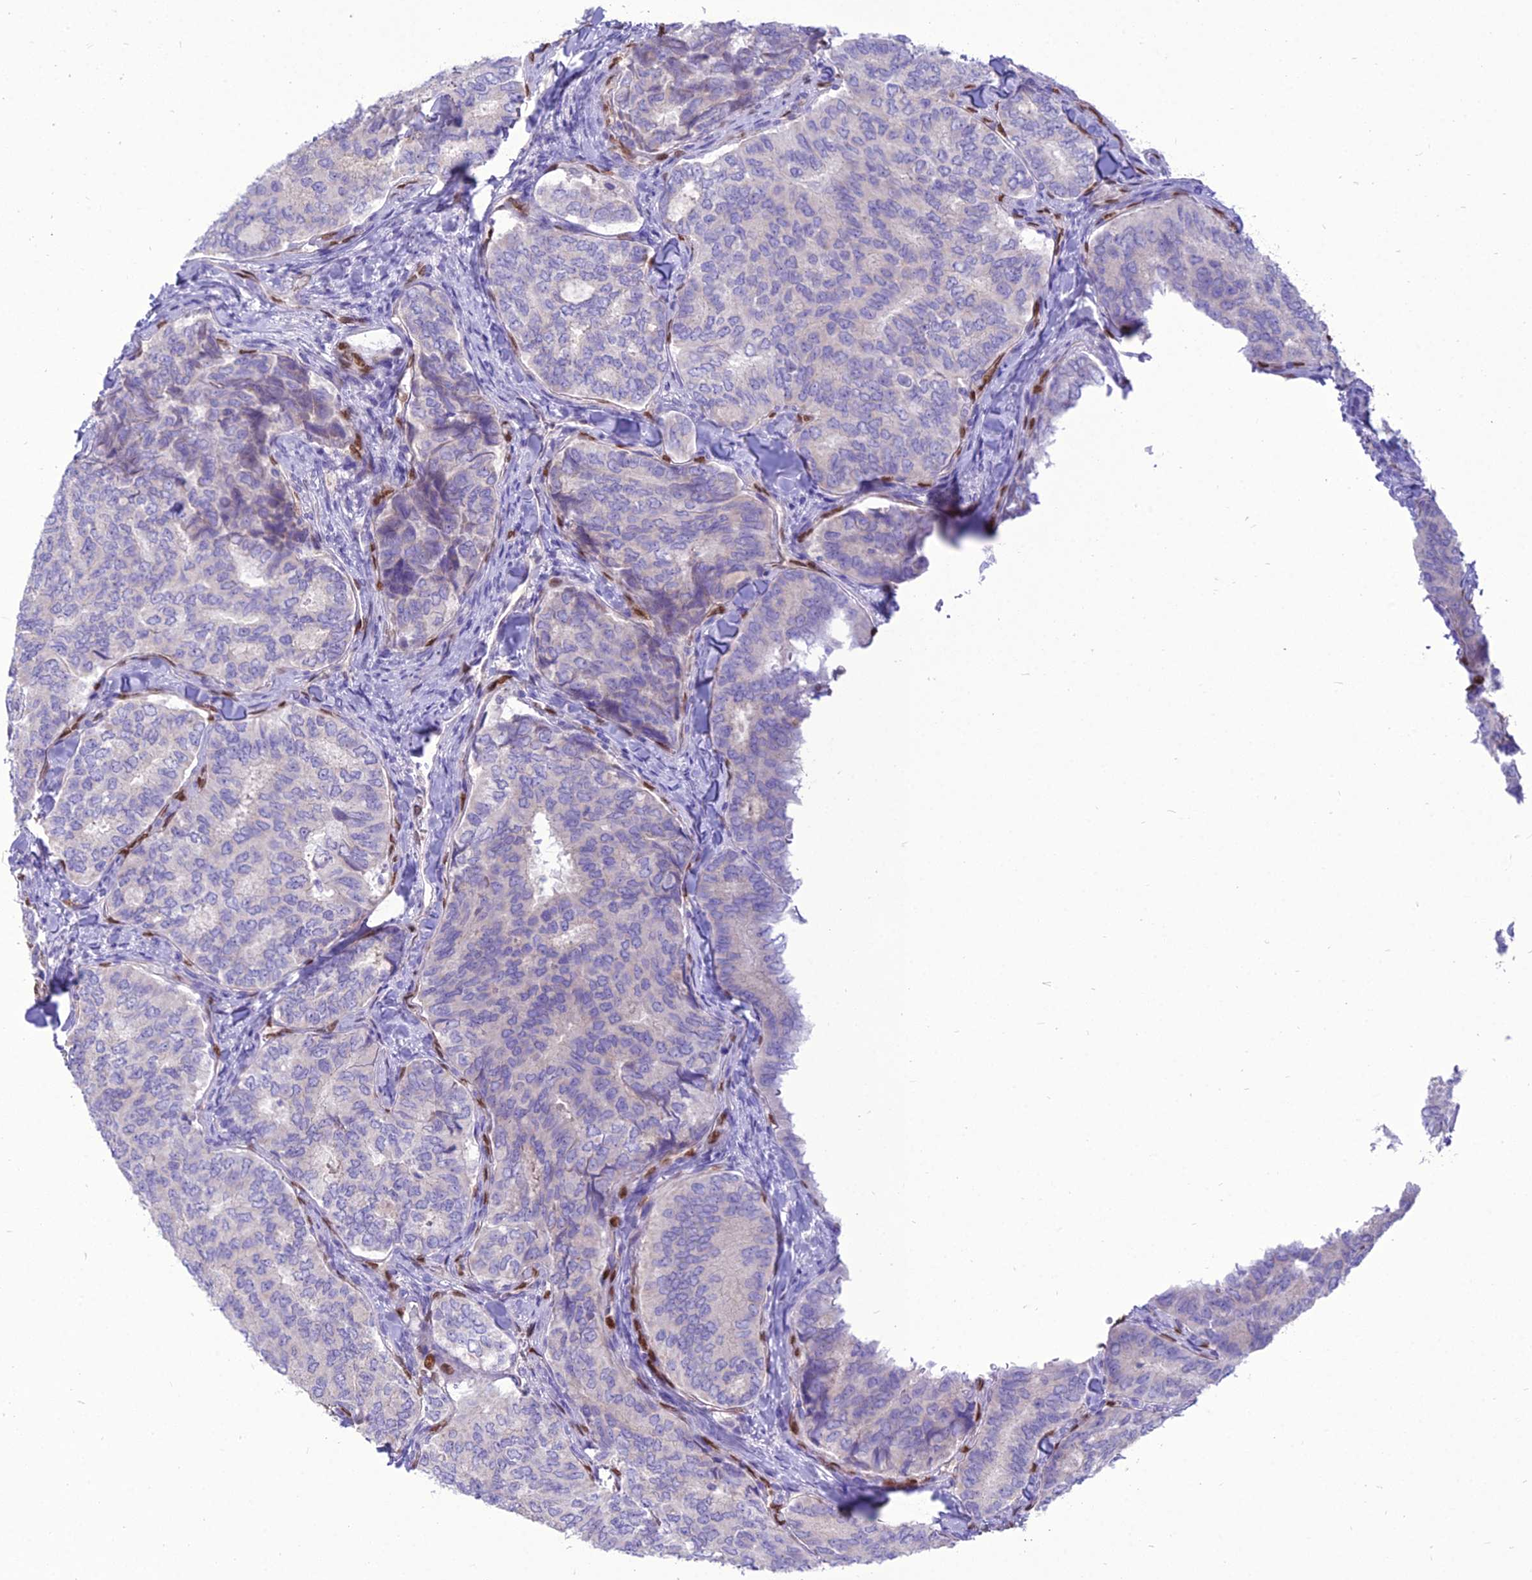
{"staining": {"intensity": "negative", "quantity": "none", "location": "none"}, "tissue": "thyroid cancer", "cell_type": "Tumor cells", "image_type": "cancer", "snomed": [{"axis": "morphology", "description": "Papillary adenocarcinoma, NOS"}, {"axis": "topography", "description": "Thyroid gland"}], "caption": "A high-resolution micrograph shows immunohistochemistry (IHC) staining of papillary adenocarcinoma (thyroid), which displays no significant positivity in tumor cells. (DAB IHC, high magnification).", "gene": "NOVA2", "patient": {"sex": "female", "age": 35}}